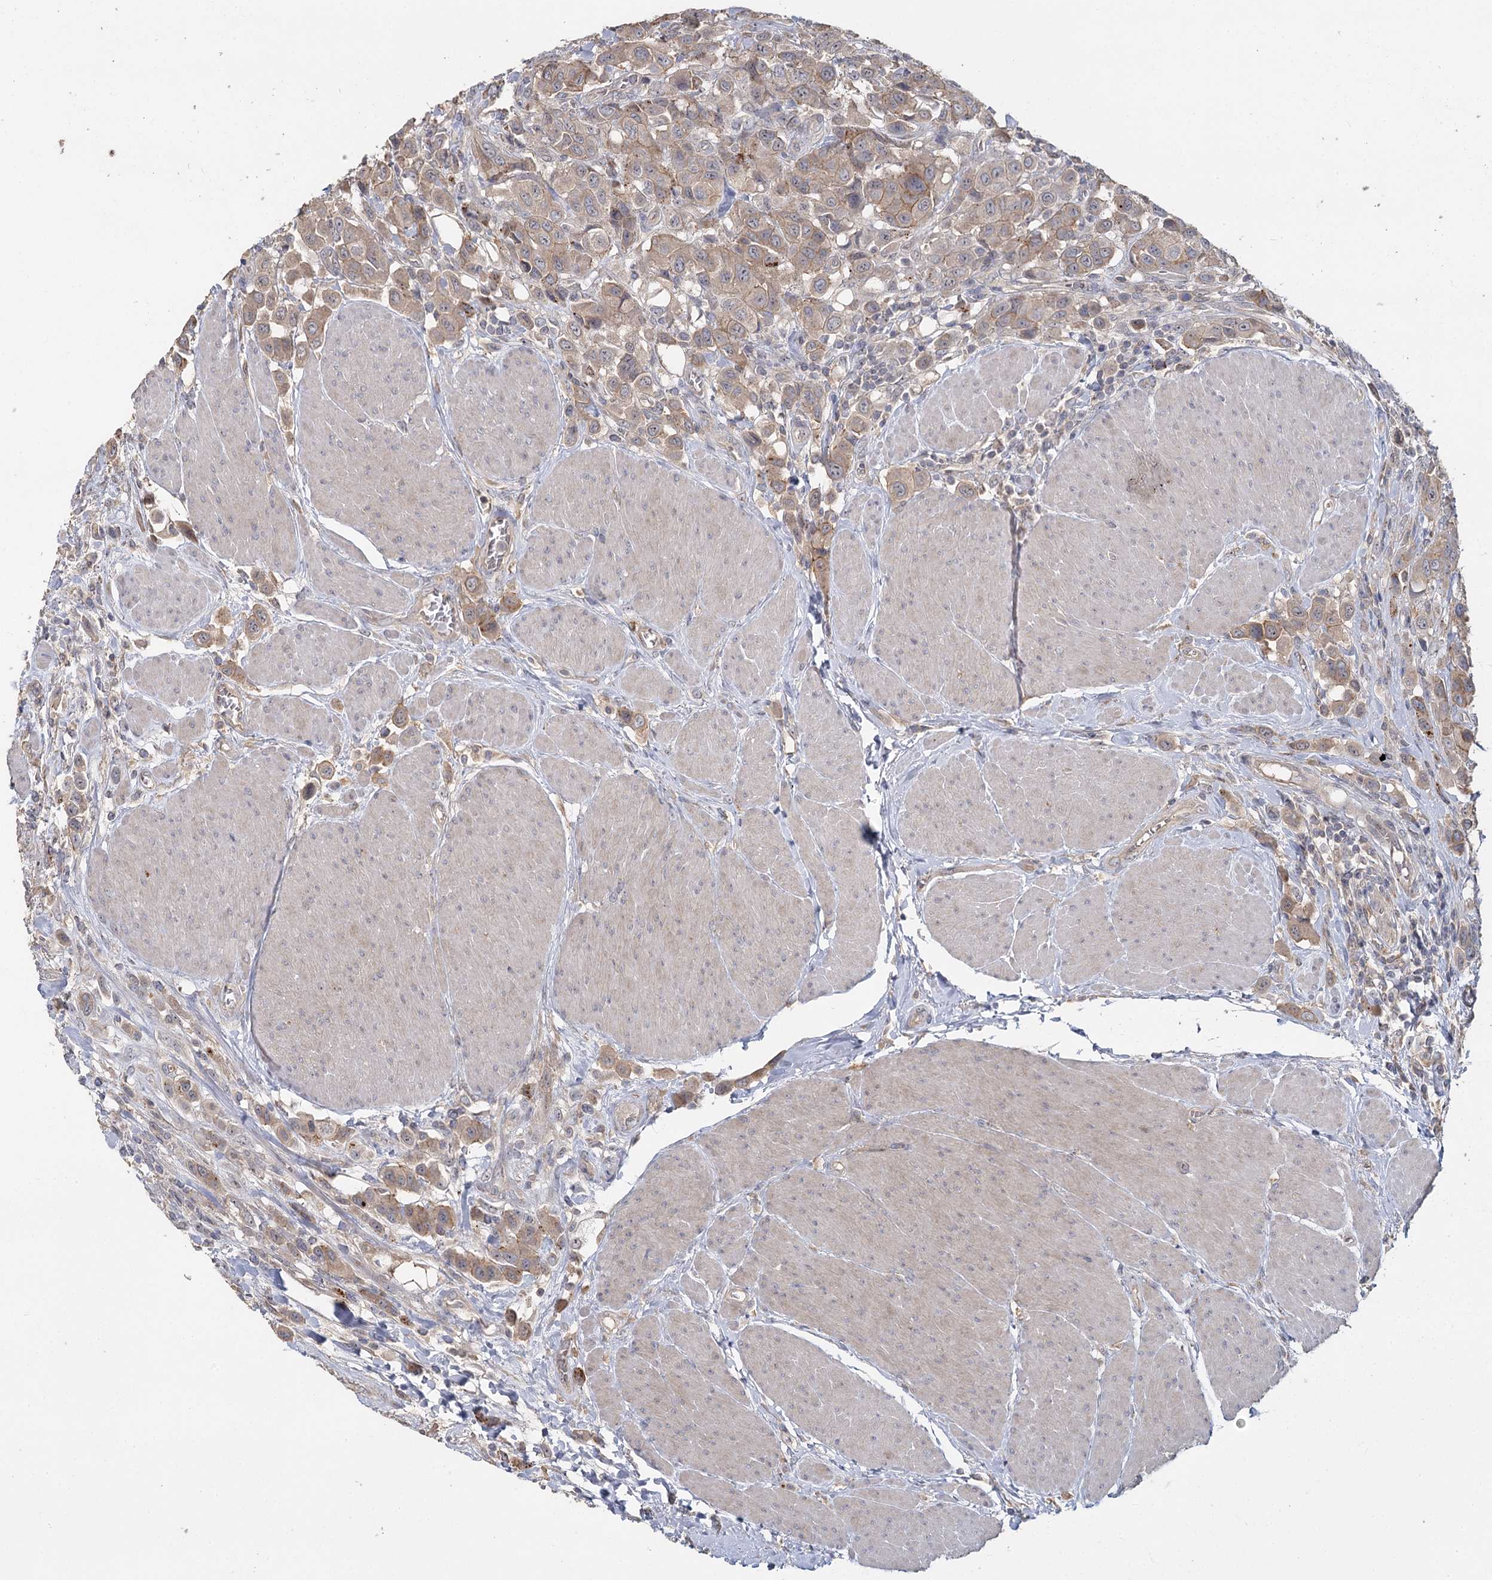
{"staining": {"intensity": "weak", "quantity": ">75%", "location": "cytoplasmic/membranous"}, "tissue": "urothelial cancer", "cell_type": "Tumor cells", "image_type": "cancer", "snomed": [{"axis": "morphology", "description": "Urothelial carcinoma, High grade"}, {"axis": "topography", "description": "Urinary bladder"}], "caption": "Weak cytoplasmic/membranous staining is identified in approximately >75% of tumor cells in high-grade urothelial carcinoma.", "gene": "ANGPTL5", "patient": {"sex": "male", "age": 50}}